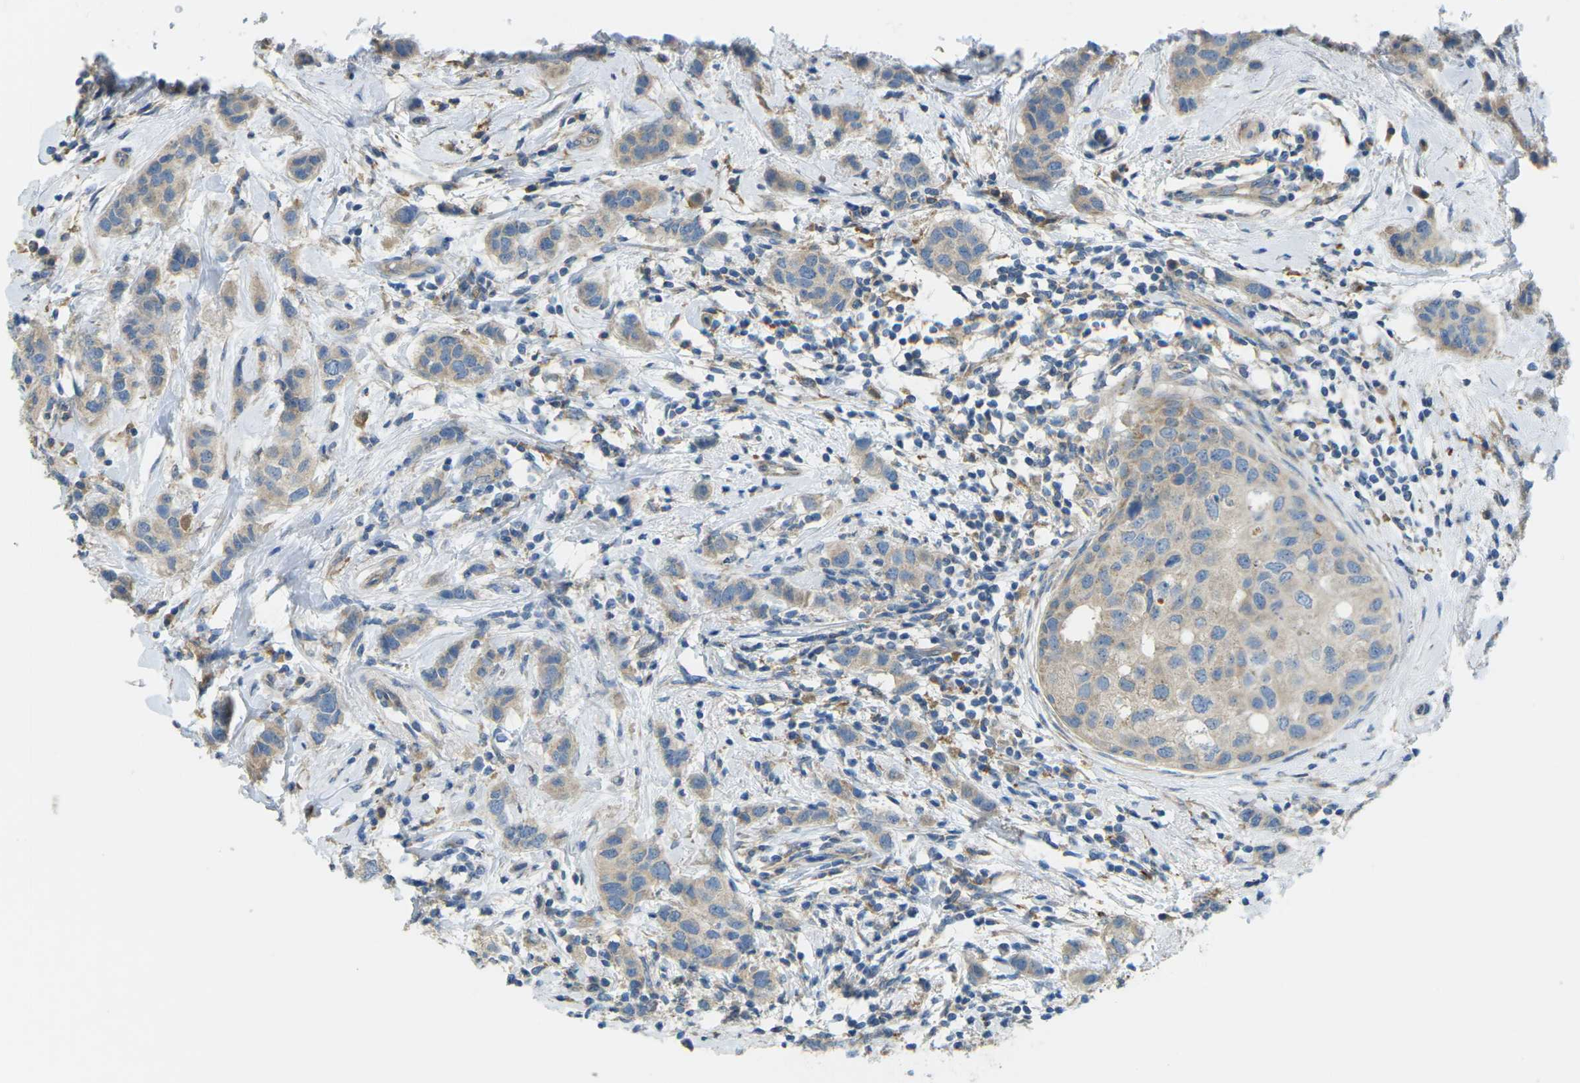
{"staining": {"intensity": "weak", "quantity": "25%-75%", "location": "cytoplasmic/membranous"}, "tissue": "breast cancer", "cell_type": "Tumor cells", "image_type": "cancer", "snomed": [{"axis": "morphology", "description": "Duct carcinoma"}, {"axis": "topography", "description": "Breast"}], "caption": "Immunohistochemical staining of breast cancer (intraductal carcinoma) shows low levels of weak cytoplasmic/membranous protein expression in approximately 25%-75% of tumor cells.", "gene": "MYLK4", "patient": {"sex": "female", "age": 50}}